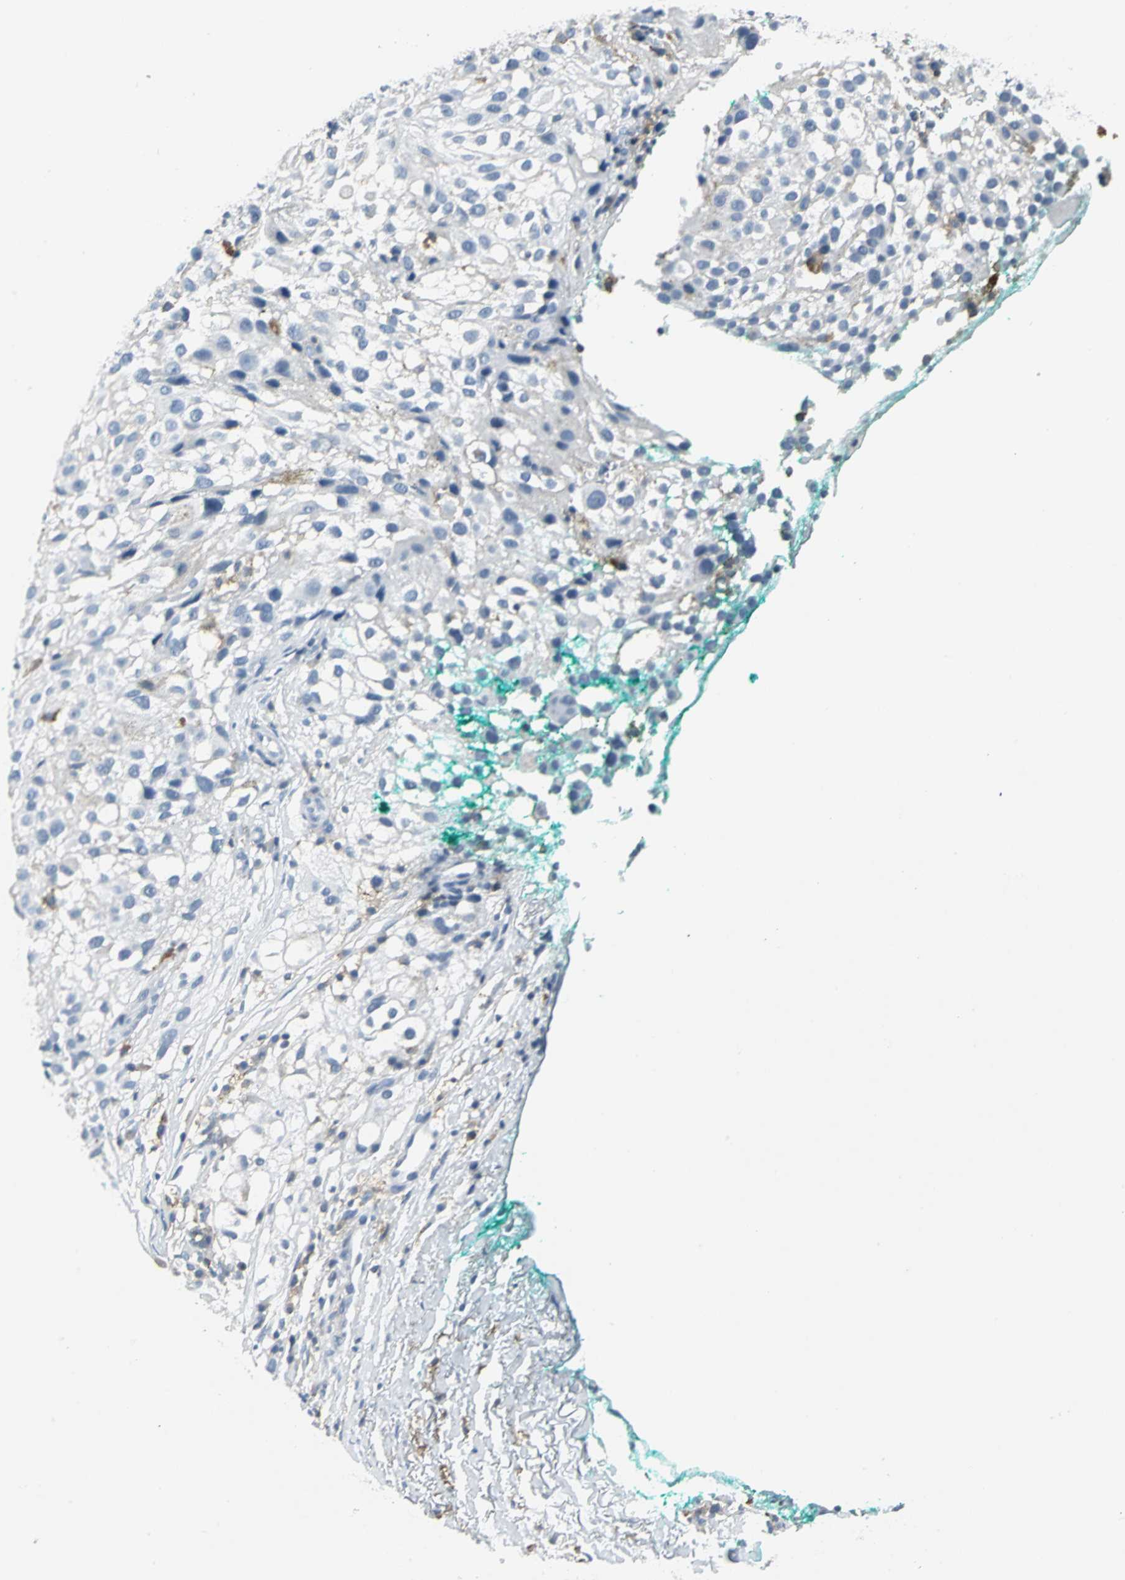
{"staining": {"intensity": "negative", "quantity": "none", "location": "none"}, "tissue": "melanoma", "cell_type": "Tumor cells", "image_type": "cancer", "snomed": [{"axis": "morphology", "description": "Necrosis, NOS"}, {"axis": "morphology", "description": "Malignant melanoma, NOS"}, {"axis": "topography", "description": "Skin"}], "caption": "Immunohistochemistry image of neoplastic tissue: melanoma stained with DAB (3,3'-diaminobenzidine) exhibits no significant protein staining in tumor cells.", "gene": "IQGAP2", "patient": {"sex": "female", "age": 87}}